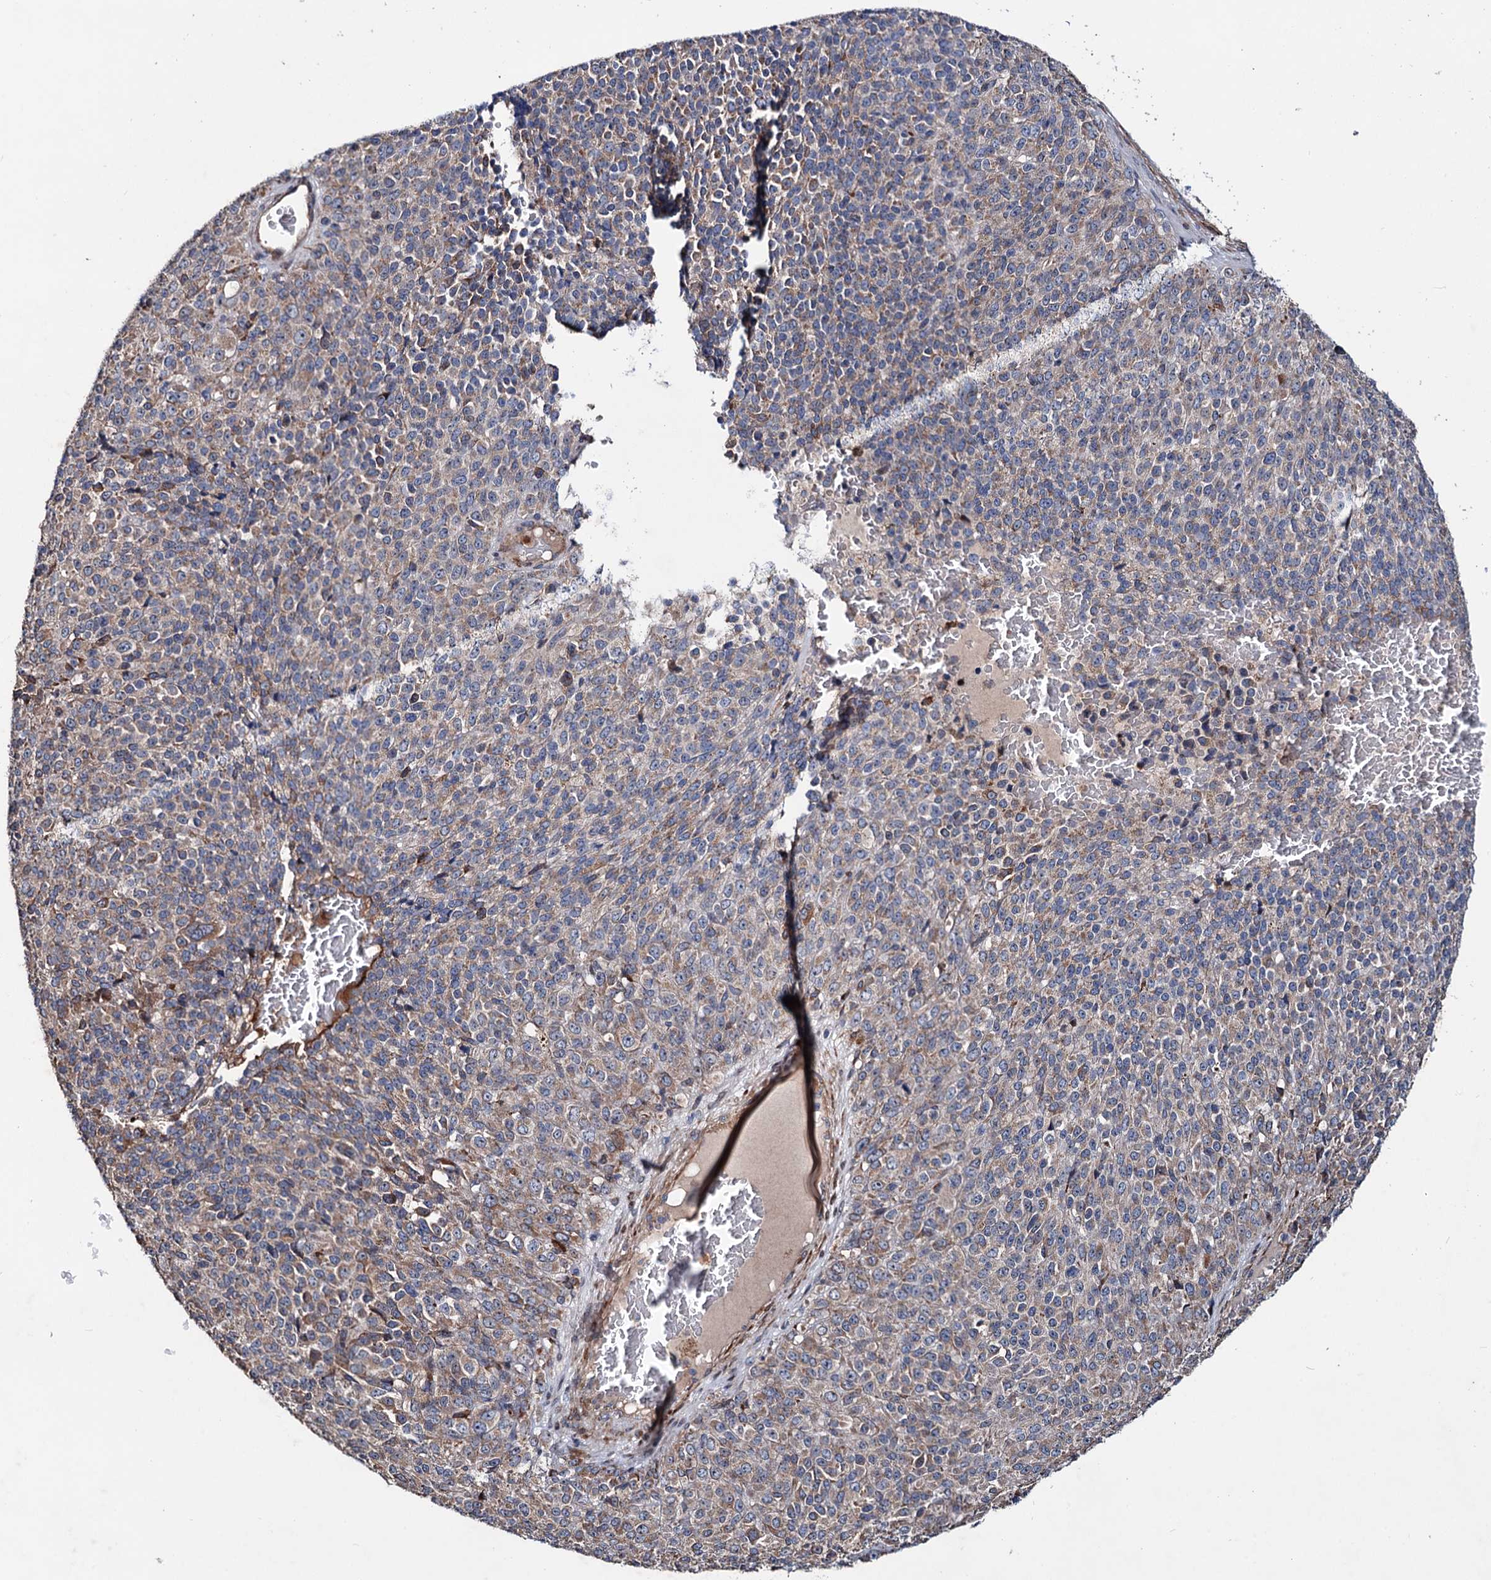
{"staining": {"intensity": "weak", "quantity": "25%-75%", "location": "cytoplasmic/membranous"}, "tissue": "melanoma", "cell_type": "Tumor cells", "image_type": "cancer", "snomed": [{"axis": "morphology", "description": "Malignant melanoma, Metastatic site"}, {"axis": "topography", "description": "Brain"}], "caption": "Immunohistochemical staining of malignant melanoma (metastatic site) demonstrates weak cytoplasmic/membranous protein staining in about 25%-75% of tumor cells.", "gene": "PTDSS2", "patient": {"sex": "female", "age": 56}}